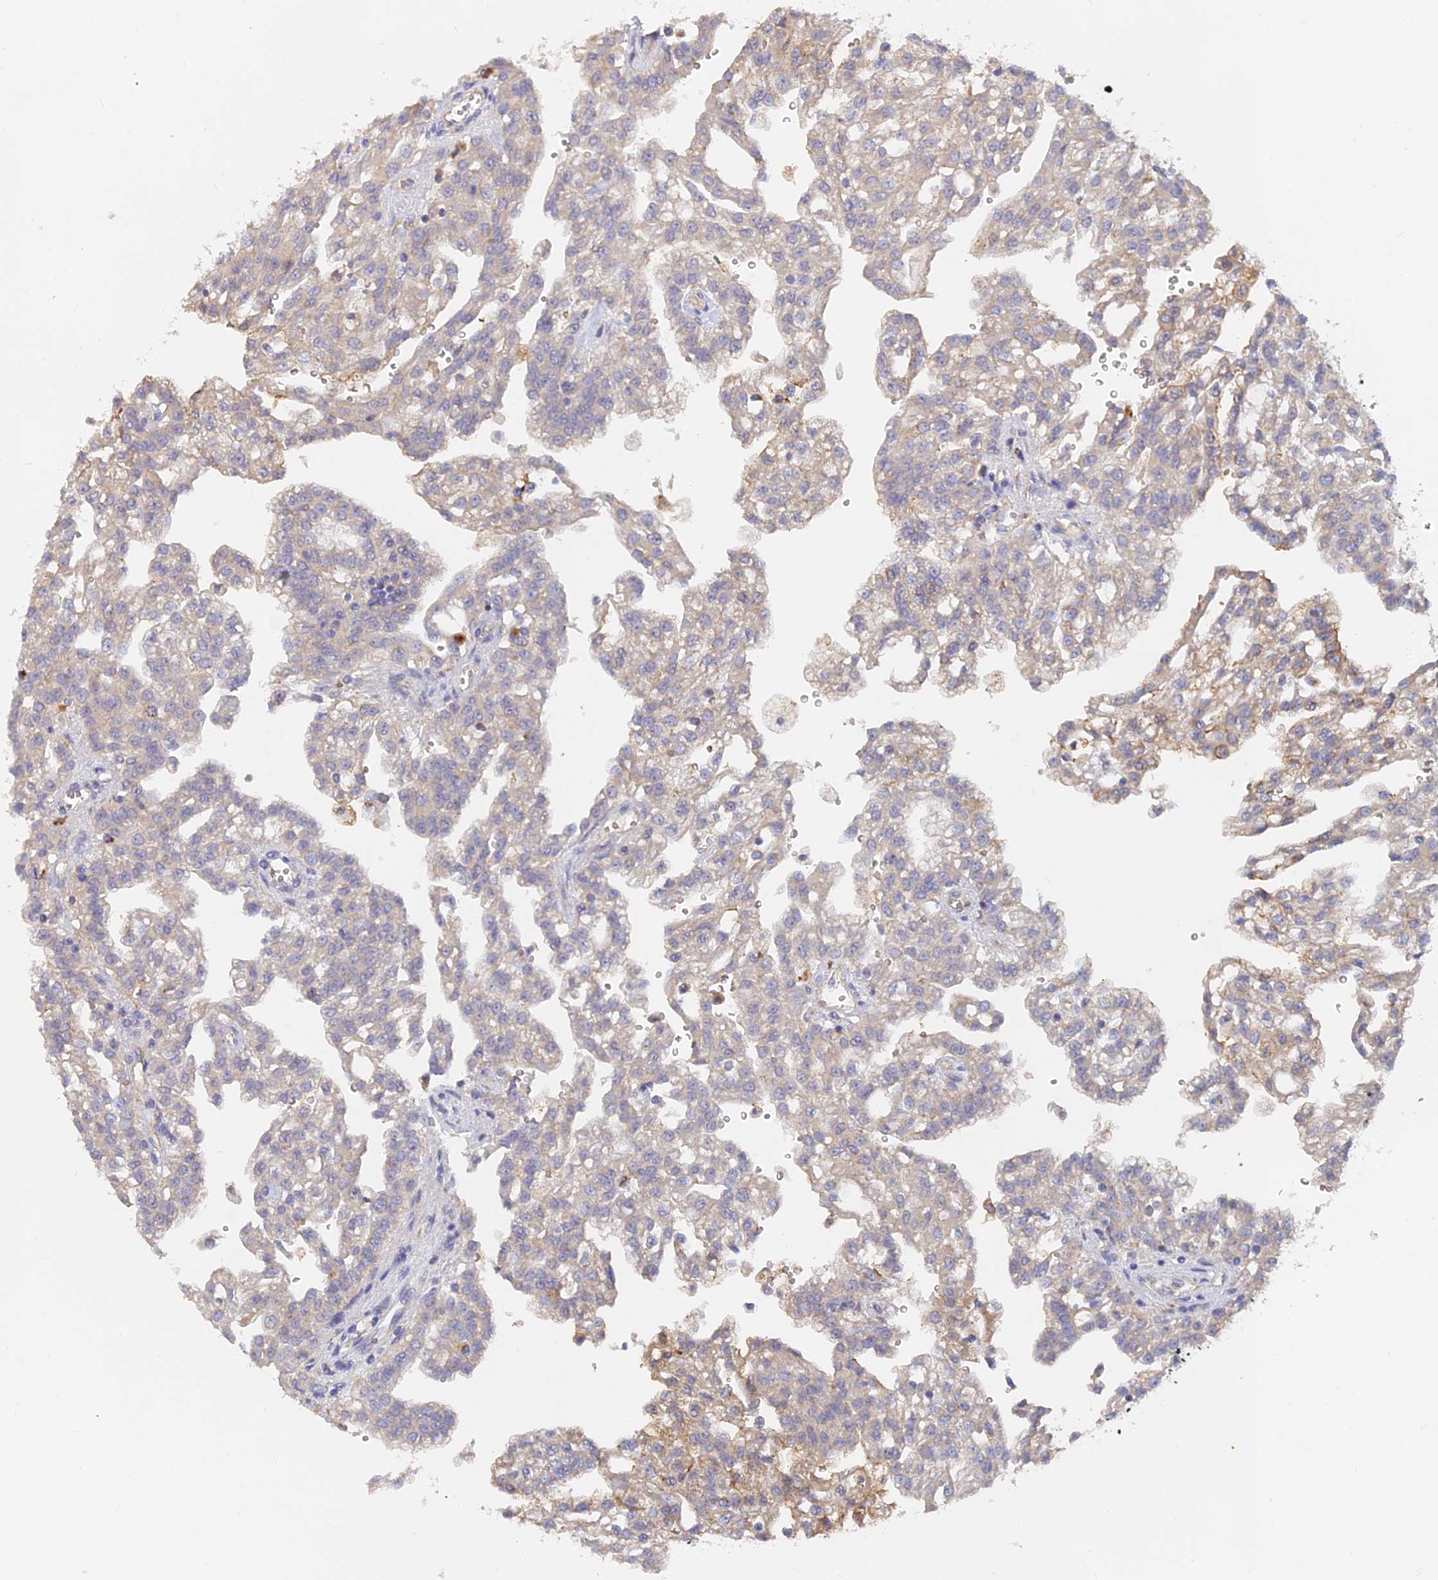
{"staining": {"intensity": "weak", "quantity": "25%-75%", "location": "cytoplasmic/membranous"}, "tissue": "renal cancer", "cell_type": "Tumor cells", "image_type": "cancer", "snomed": [{"axis": "morphology", "description": "Adenocarcinoma, NOS"}, {"axis": "topography", "description": "Kidney"}], "caption": "Brown immunohistochemical staining in human renal cancer (adenocarcinoma) reveals weak cytoplasmic/membranous positivity in about 25%-75% of tumor cells.", "gene": "ARRDC1", "patient": {"sex": "male", "age": 63}}